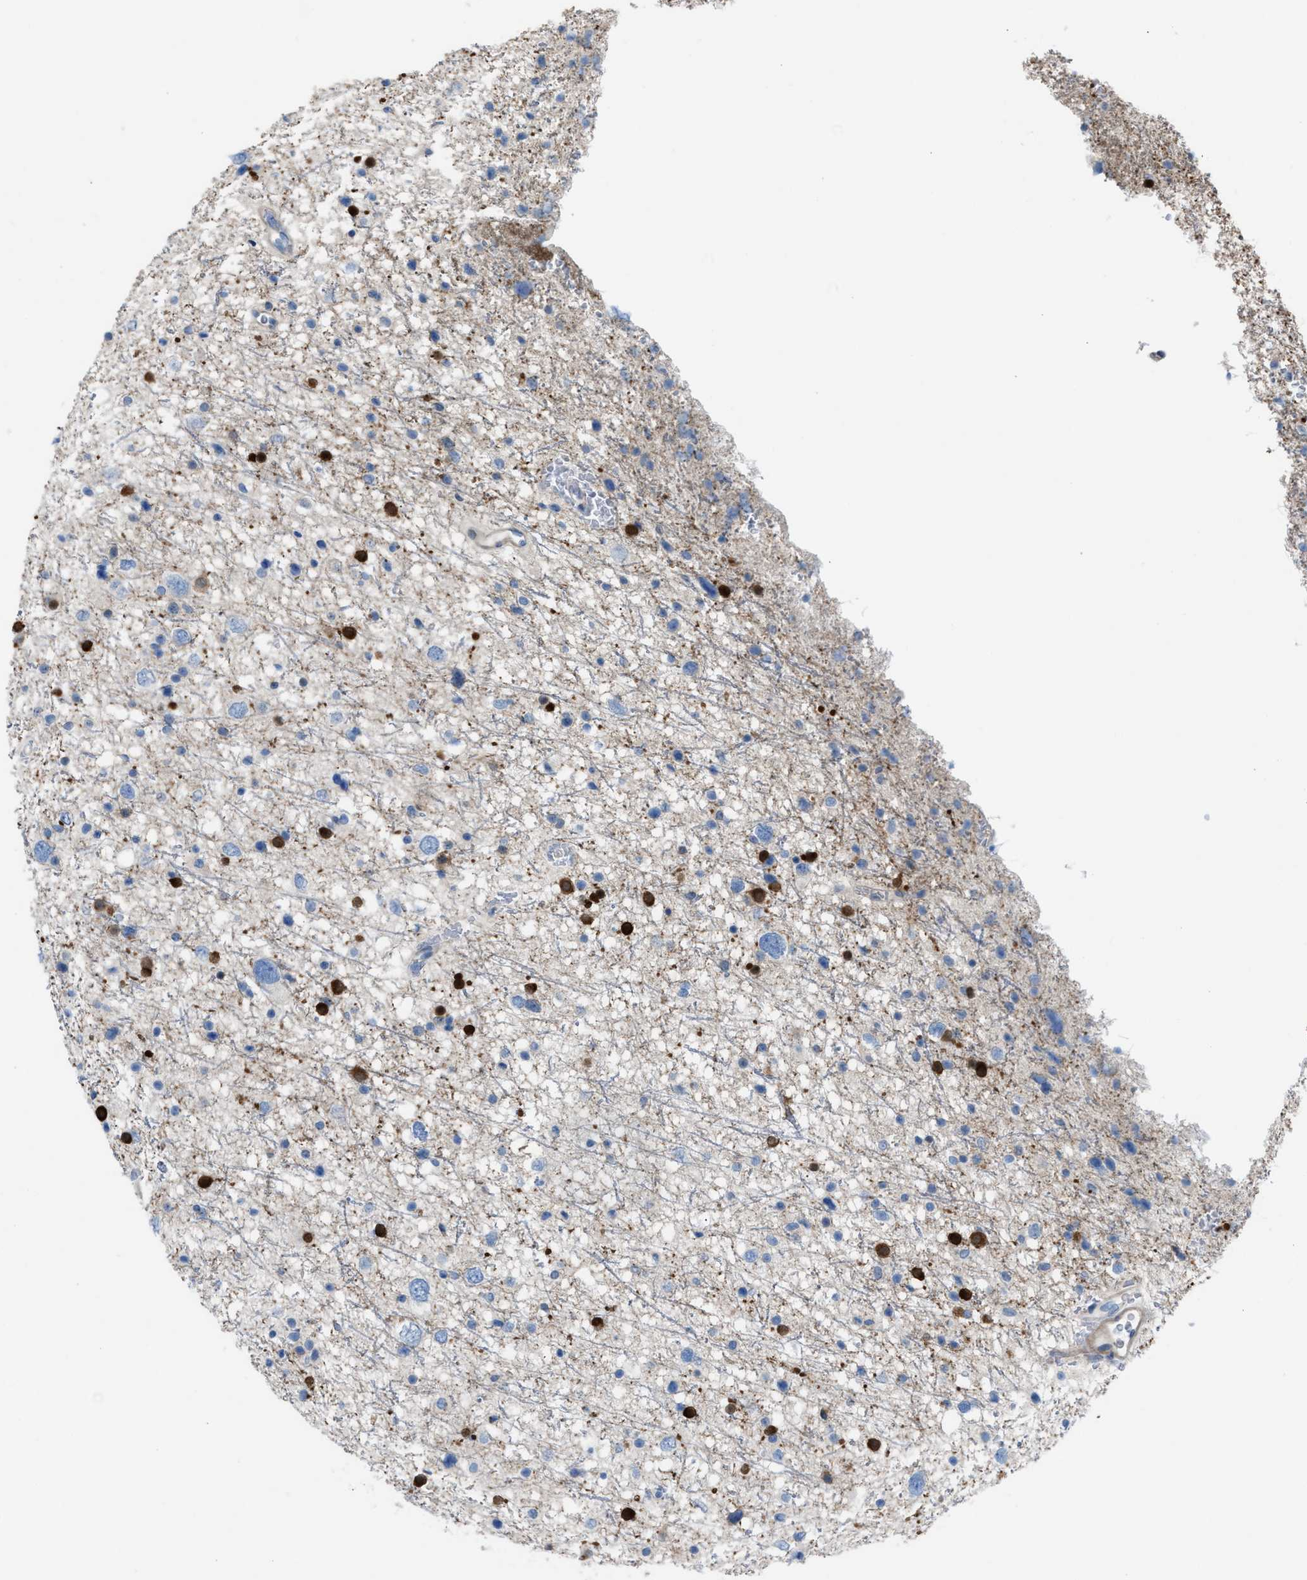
{"staining": {"intensity": "negative", "quantity": "none", "location": "none"}, "tissue": "glioma", "cell_type": "Tumor cells", "image_type": "cancer", "snomed": [{"axis": "morphology", "description": "Glioma, malignant, Low grade"}, {"axis": "topography", "description": "Brain"}], "caption": "Micrograph shows no significant protein positivity in tumor cells of malignant glioma (low-grade).", "gene": "ASPA", "patient": {"sex": "female", "age": 37}}